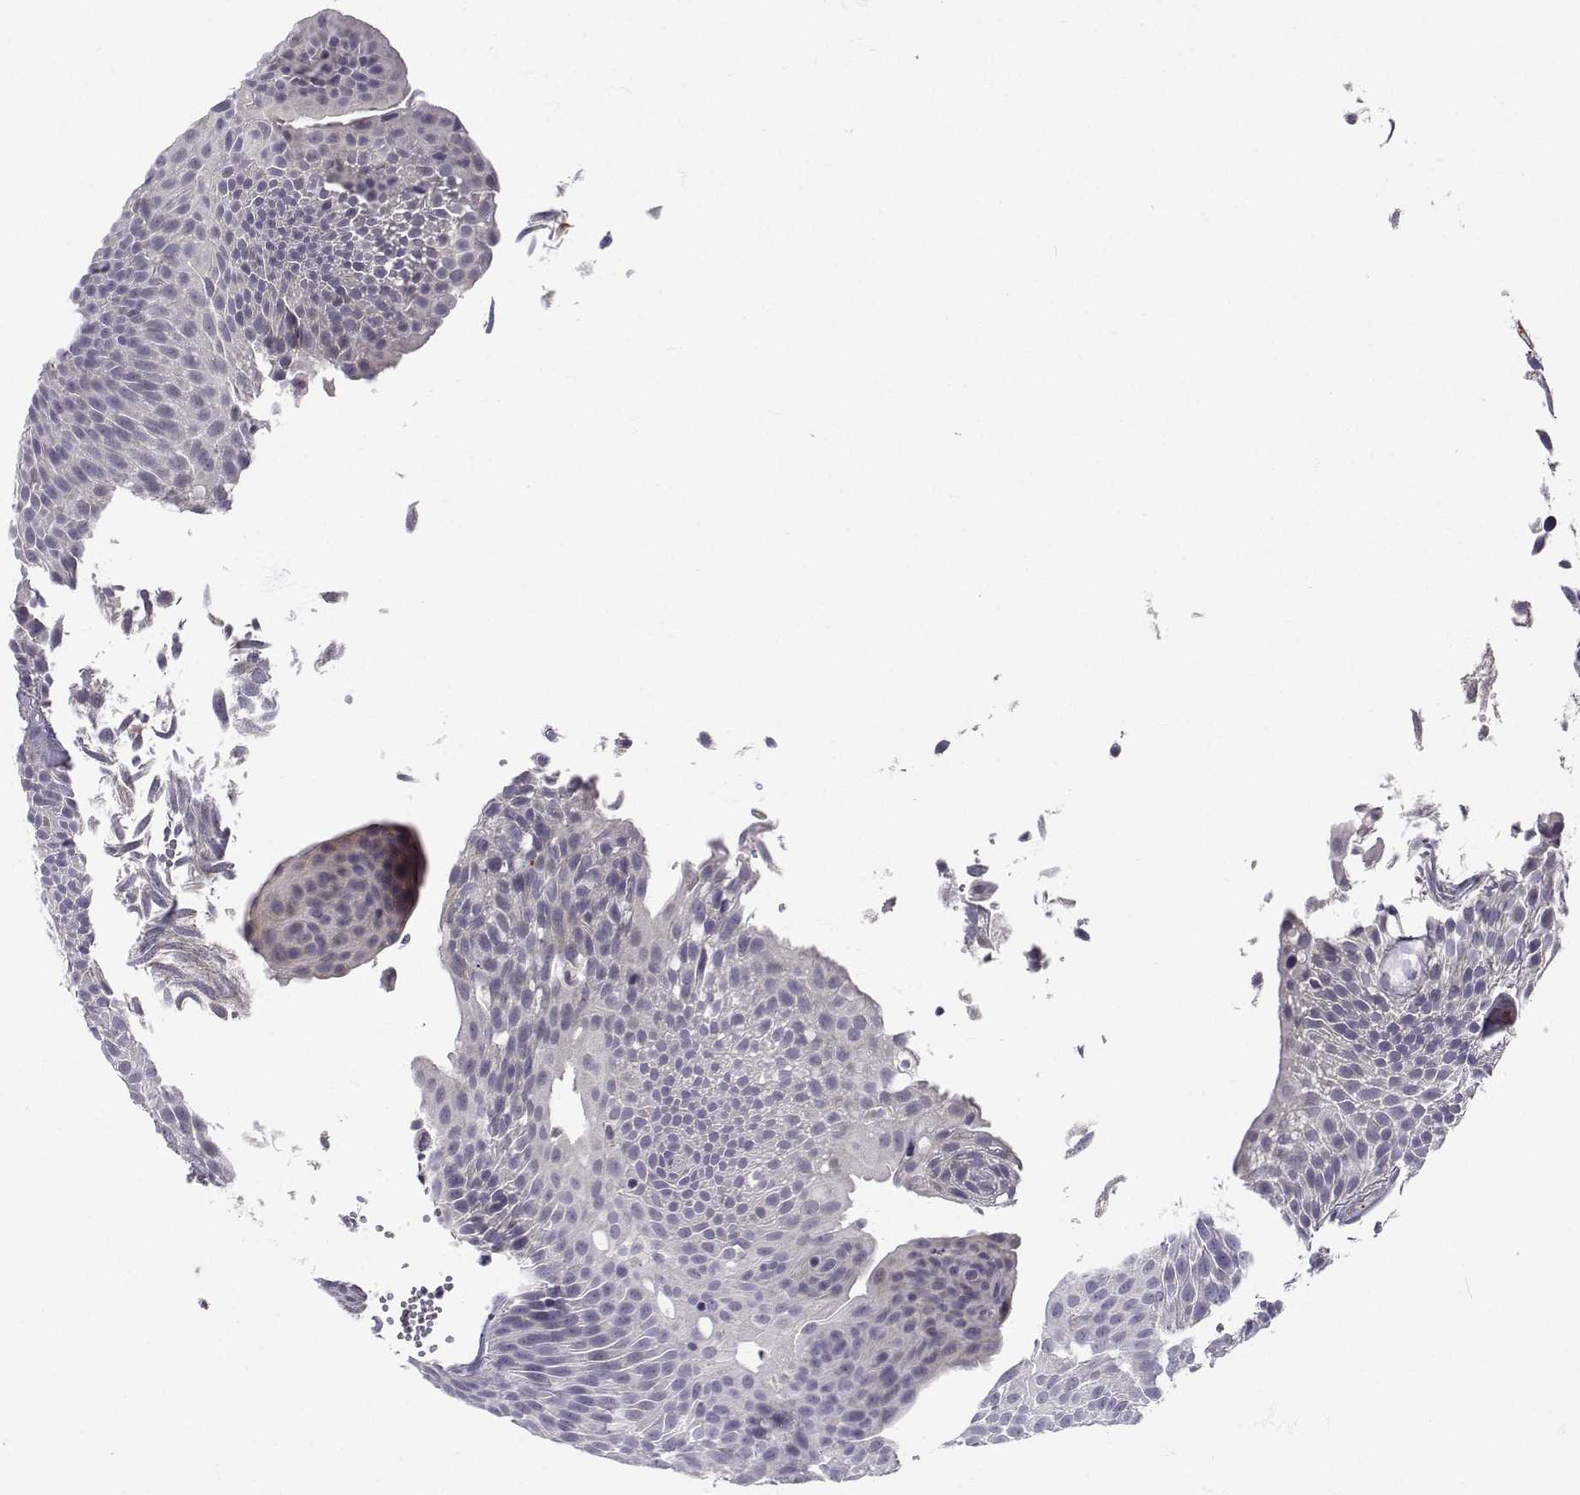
{"staining": {"intensity": "negative", "quantity": "none", "location": "none"}, "tissue": "urothelial cancer", "cell_type": "Tumor cells", "image_type": "cancer", "snomed": [{"axis": "morphology", "description": "Urothelial carcinoma, Low grade"}, {"axis": "topography", "description": "Urinary bladder"}], "caption": "DAB immunohistochemical staining of human urothelial carcinoma (low-grade) reveals no significant positivity in tumor cells. (Brightfield microscopy of DAB immunohistochemistry at high magnification).", "gene": "SLC6A3", "patient": {"sex": "male", "age": 52}}